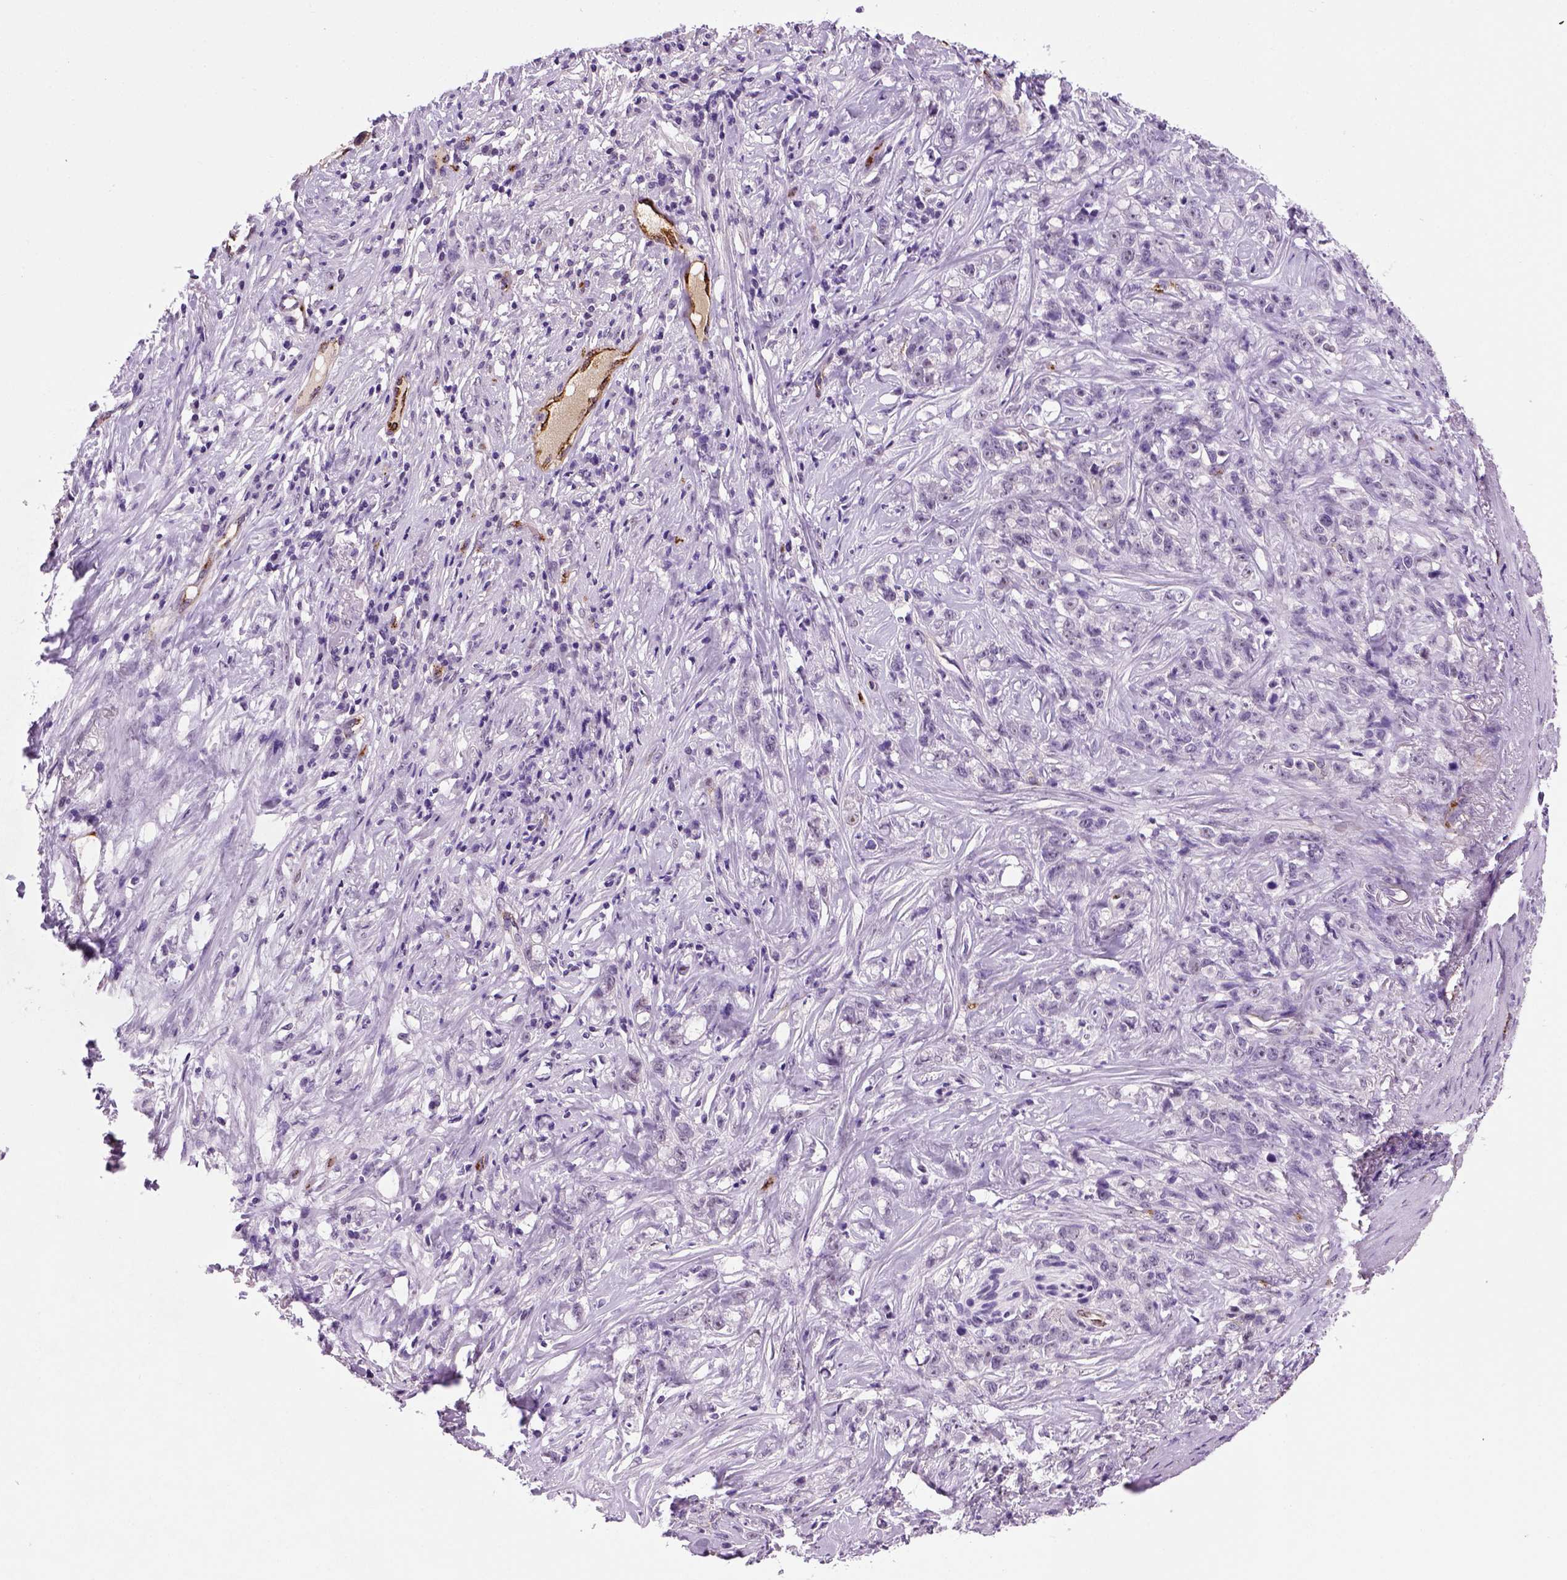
{"staining": {"intensity": "negative", "quantity": "none", "location": "none"}, "tissue": "stomach cancer", "cell_type": "Tumor cells", "image_type": "cancer", "snomed": [{"axis": "morphology", "description": "Adenocarcinoma, NOS"}, {"axis": "topography", "description": "Stomach, lower"}], "caption": "DAB immunohistochemical staining of stomach cancer exhibits no significant expression in tumor cells.", "gene": "VWF", "patient": {"sex": "male", "age": 88}}